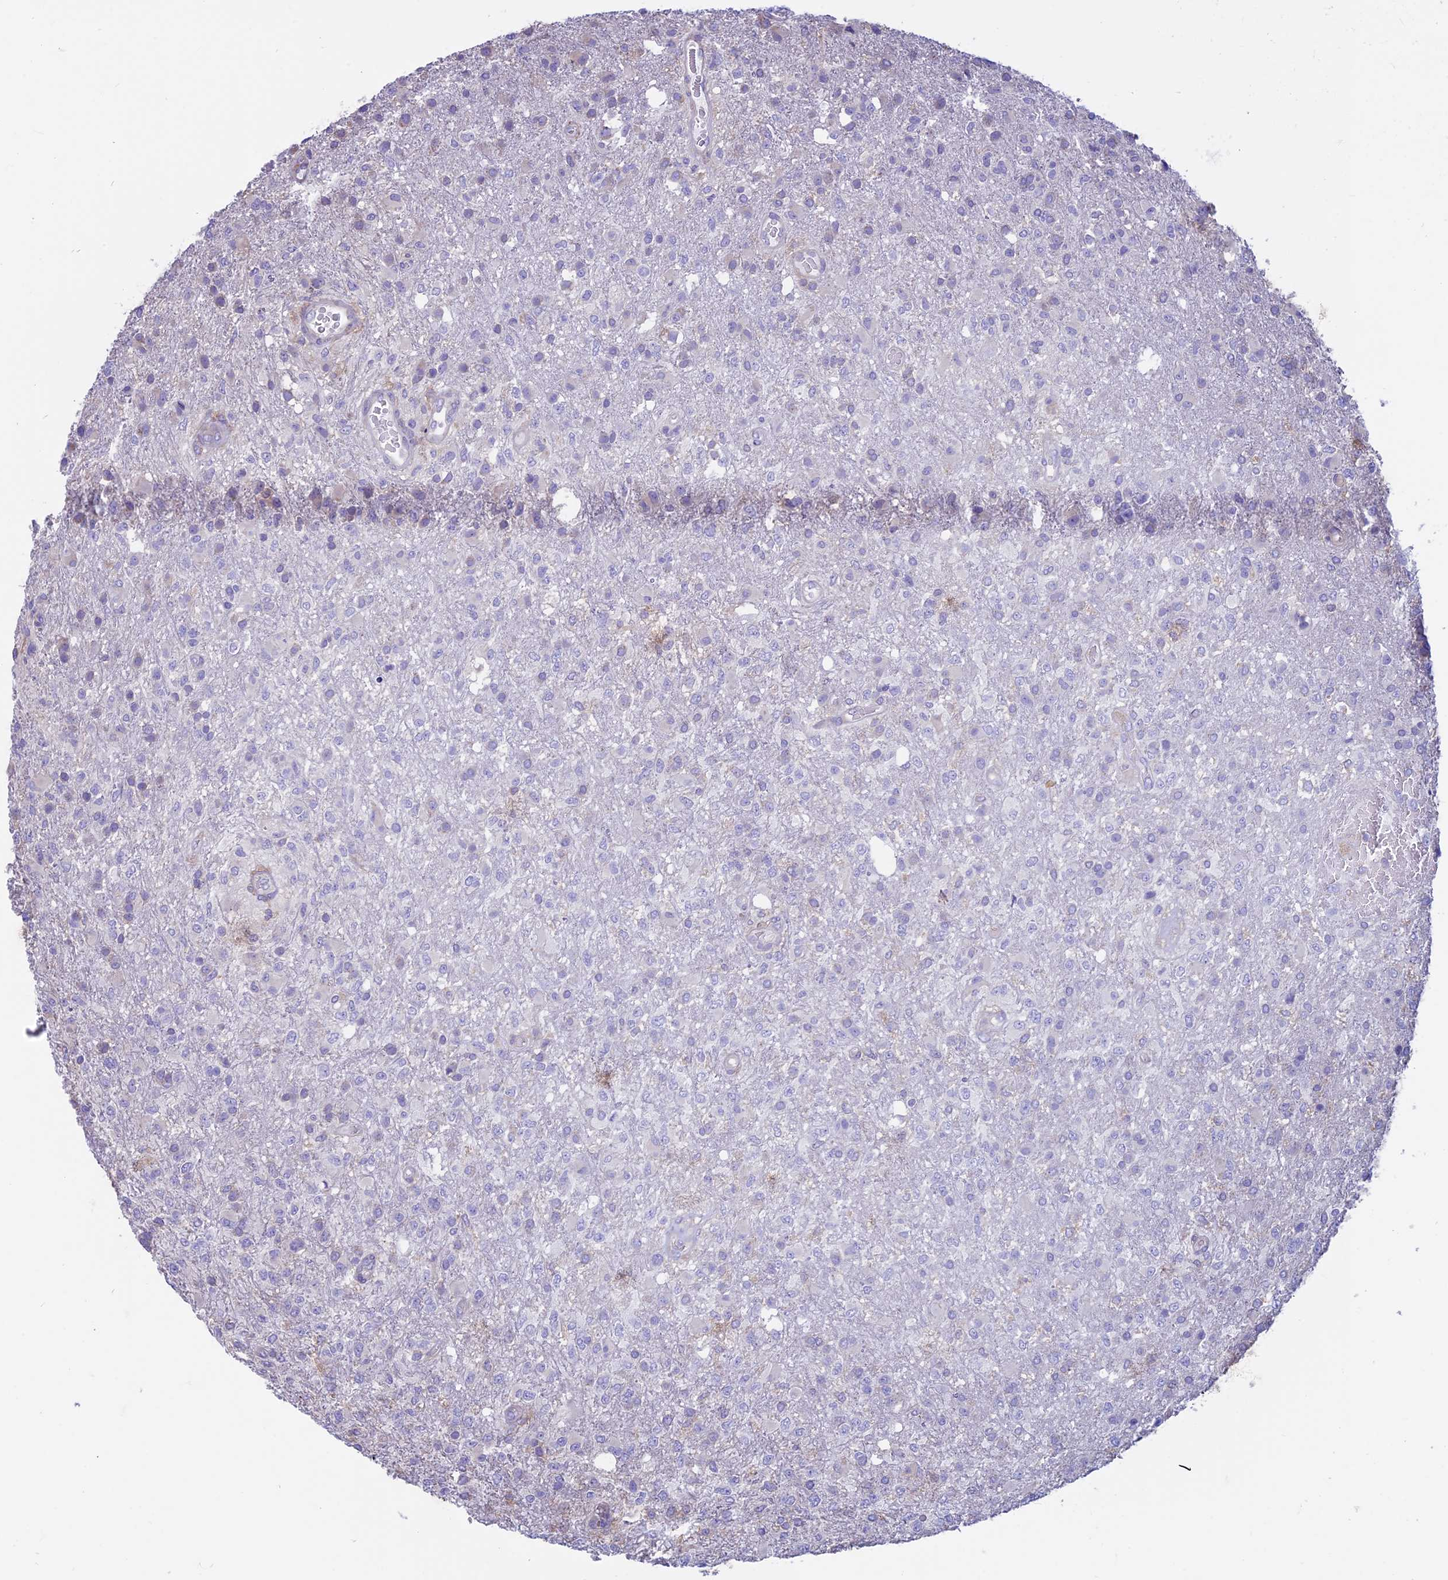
{"staining": {"intensity": "negative", "quantity": "none", "location": "none"}, "tissue": "glioma", "cell_type": "Tumor cells", "image_type": "cancer", "snomed": [{"axis": "morphology", "description": "Glioma, malignant, High grade"}, {"axis": "topography", "description": "Brain"}], "caption": "This is an immunohistochemistry micrograph of human malignant glioma (high-grade). There is no staining in tumor cells.", "gene": "CDAN1", "patient": {"sex": "female", "age": 74}}